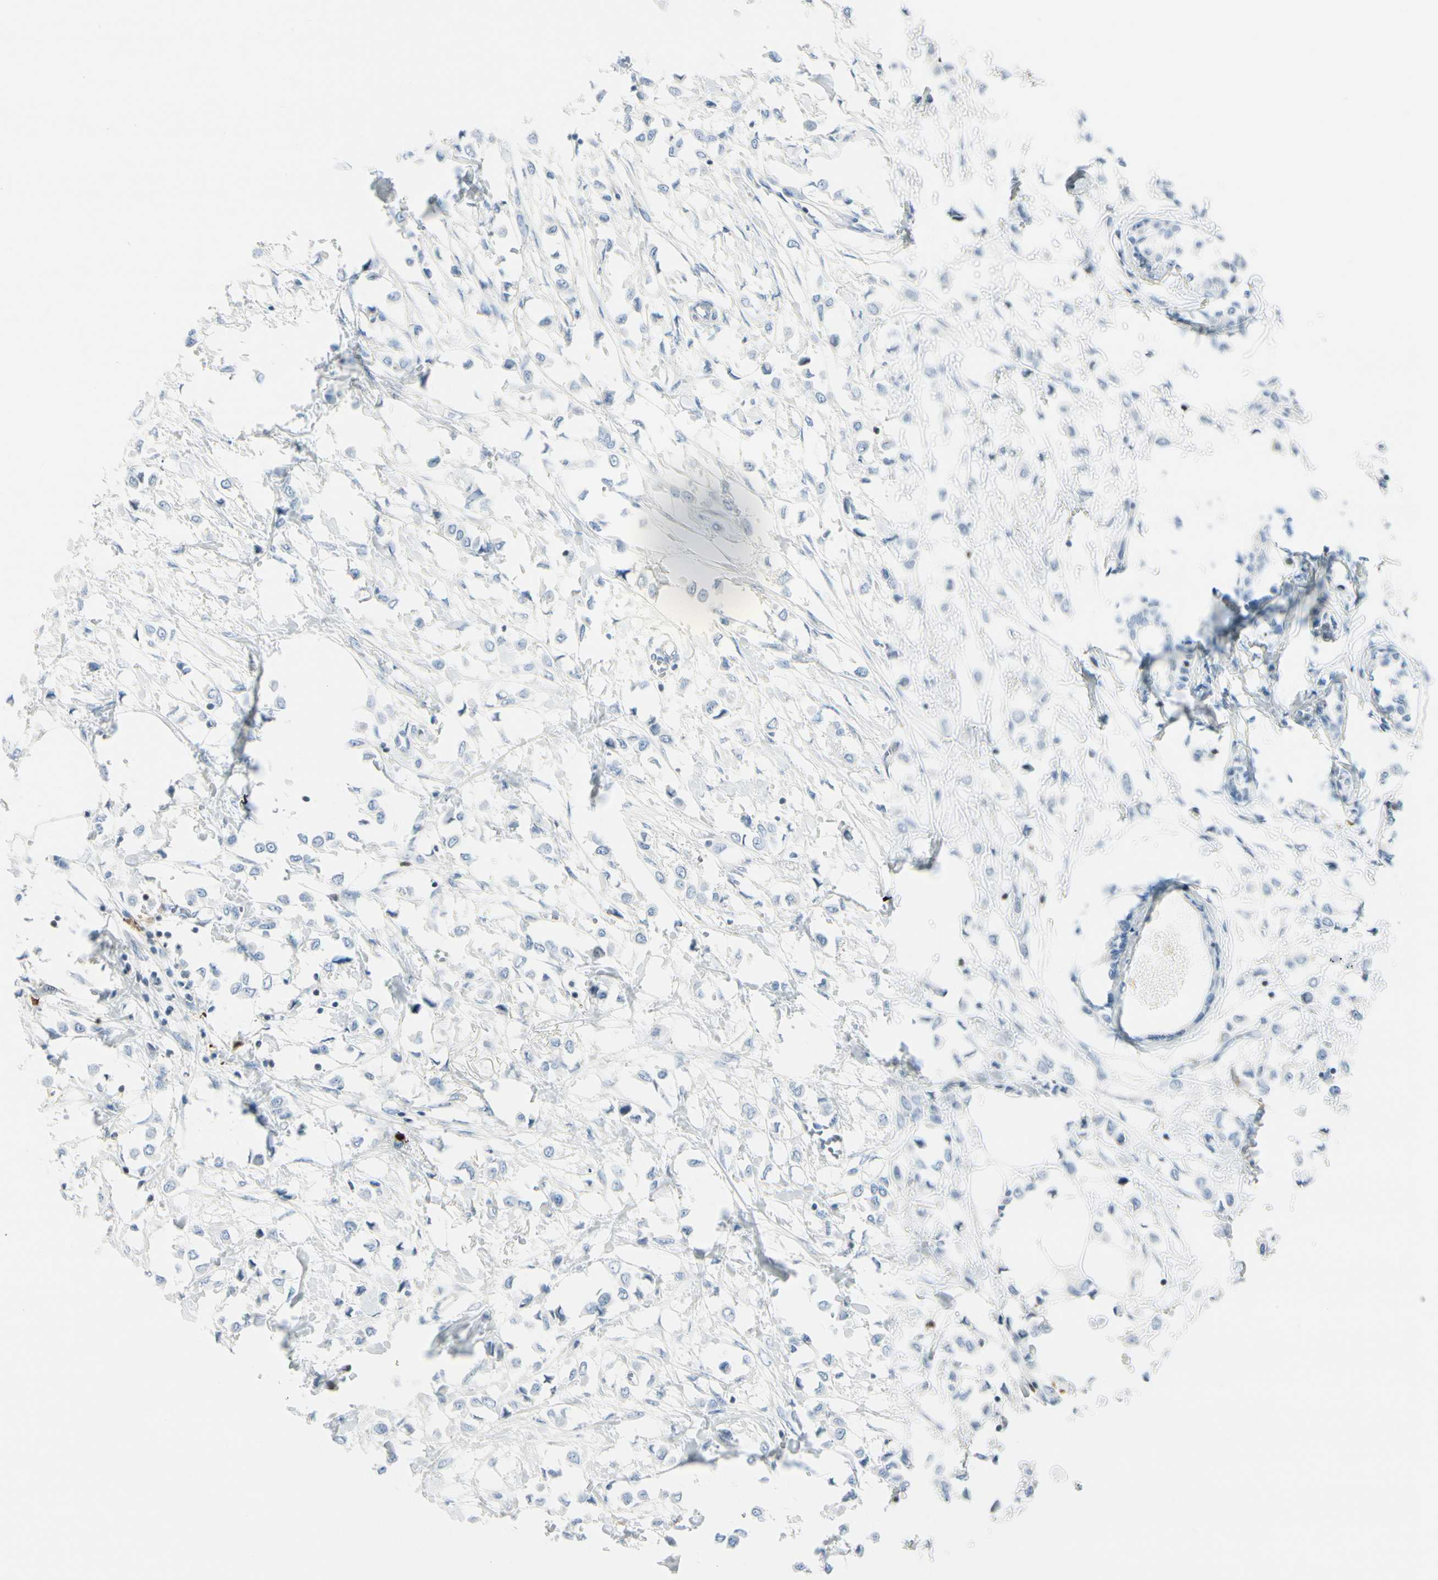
{"staining": {"intensity": "negative", "quantity": "none", "location": "none"}, "tissue": "breast cancer", "cell_type": "Tumor cells", "image_type": "cancer", "snomed": [{"axis": "morphology", "description": "Lobular carcinoma"}, {"axis": "topography", "description": "Breast"}], "caption": "Human breast cancer stained for a protein using IHC shows no expression in tumor cells.", "gene": "TRAF1", "patient": {"sex": "female", "age": 51}}